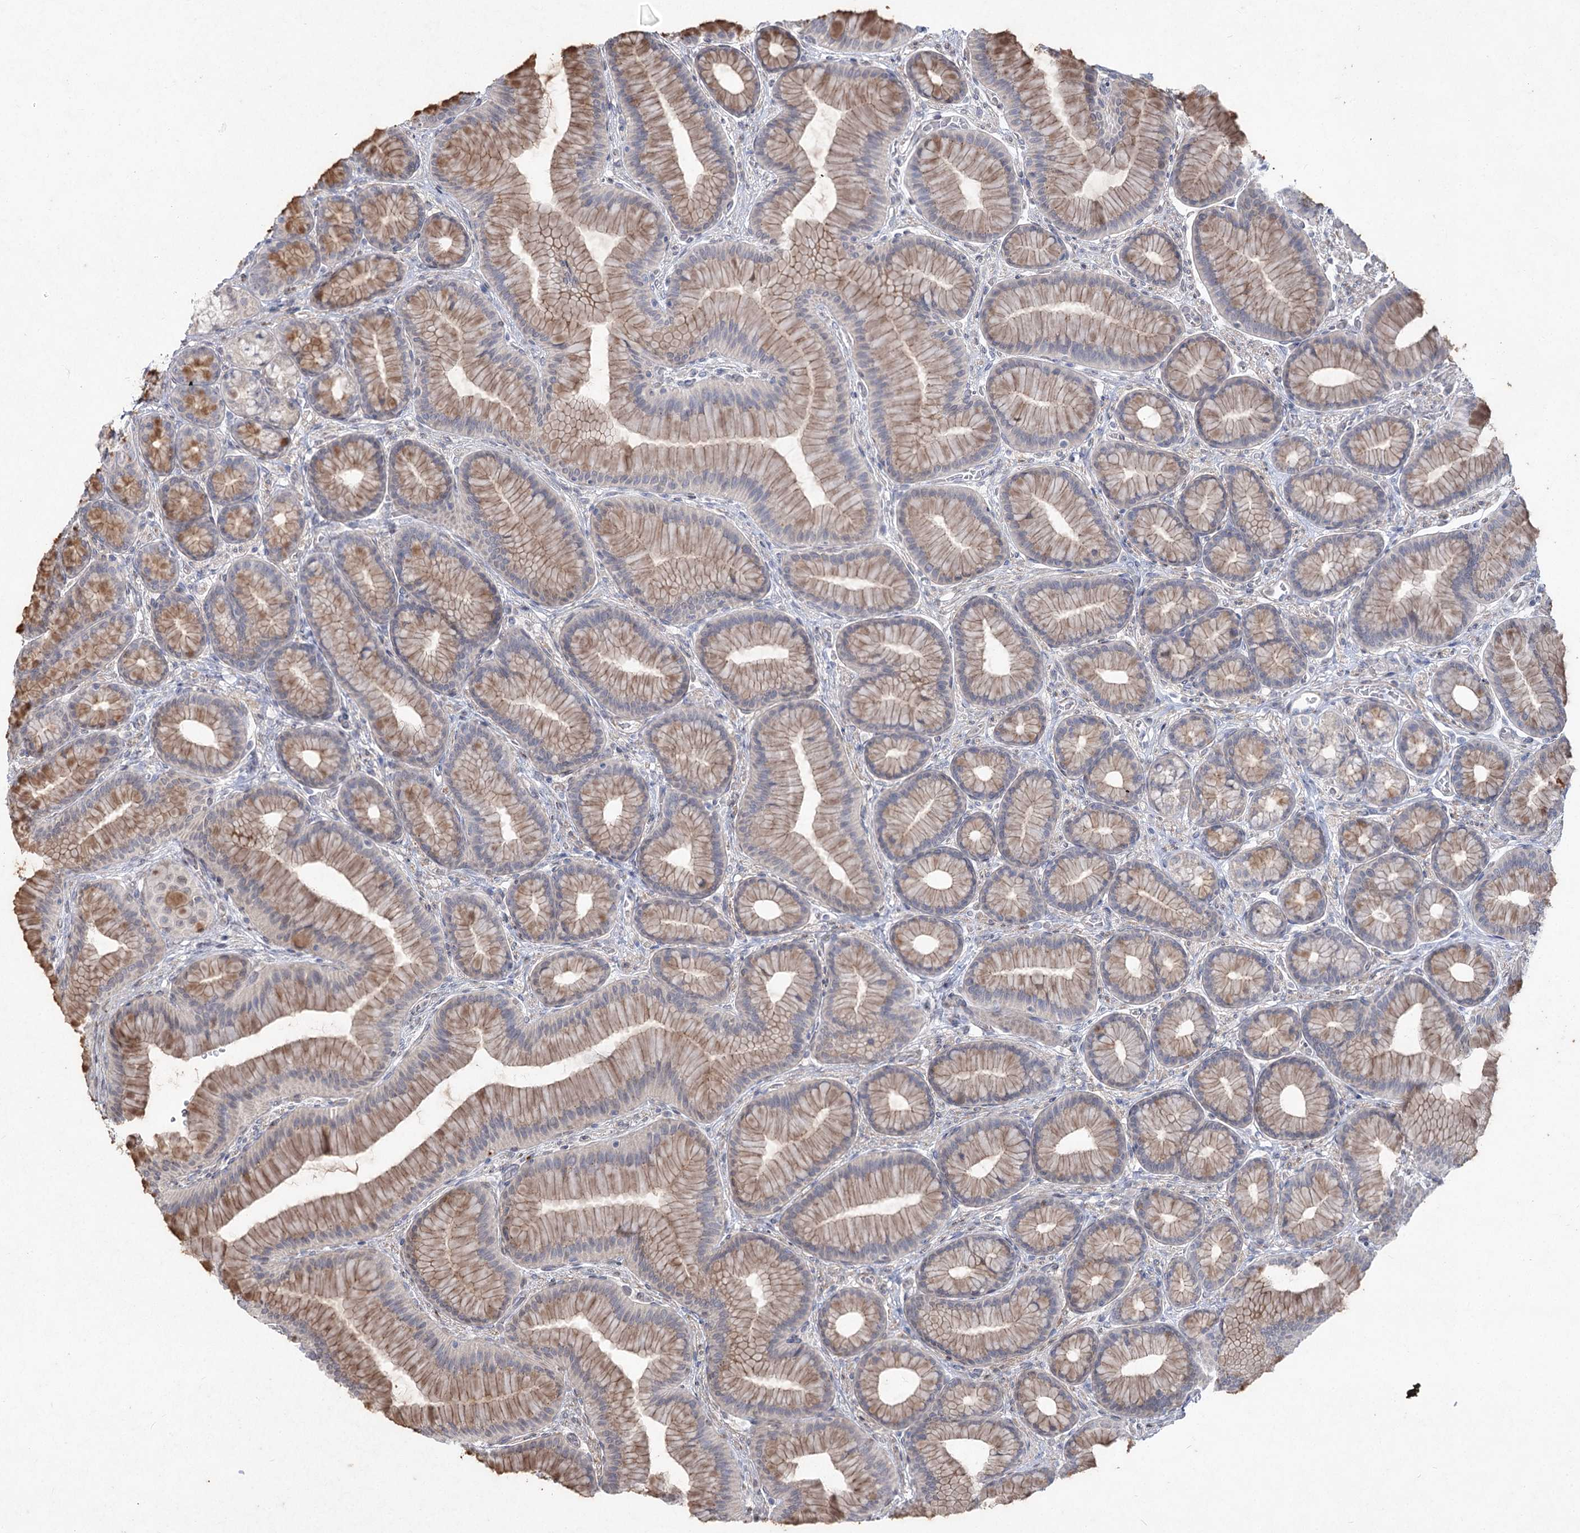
{"staining": {"intensity": "moderate", "quantity": "25%-75%", "location": "cytoplasmic/membranous"}, "tissue": "stomach", "cell_type": "Glandular cells", "image_type": "normal", "snomed": [{"axis": "morphology", "description": "Normal tissue, NOS"}, {"axis": "morphology", "description": "Adenocarcinoma, NOS"}, {"axis": "morphology", "description": "Adenocarcinoma, High grade"}, {"axis": "topography", "description": "Stomach, upper"}, {"axis": "topography", "description": "Stomach"}], "caption": "Moderate cytoplasmic/membranous protein expression is seen in approximately 25%-75% of glandular cells in stomach.", "gene": "SH3BP5L", "patient": {"sex": "female", "age": 65}}